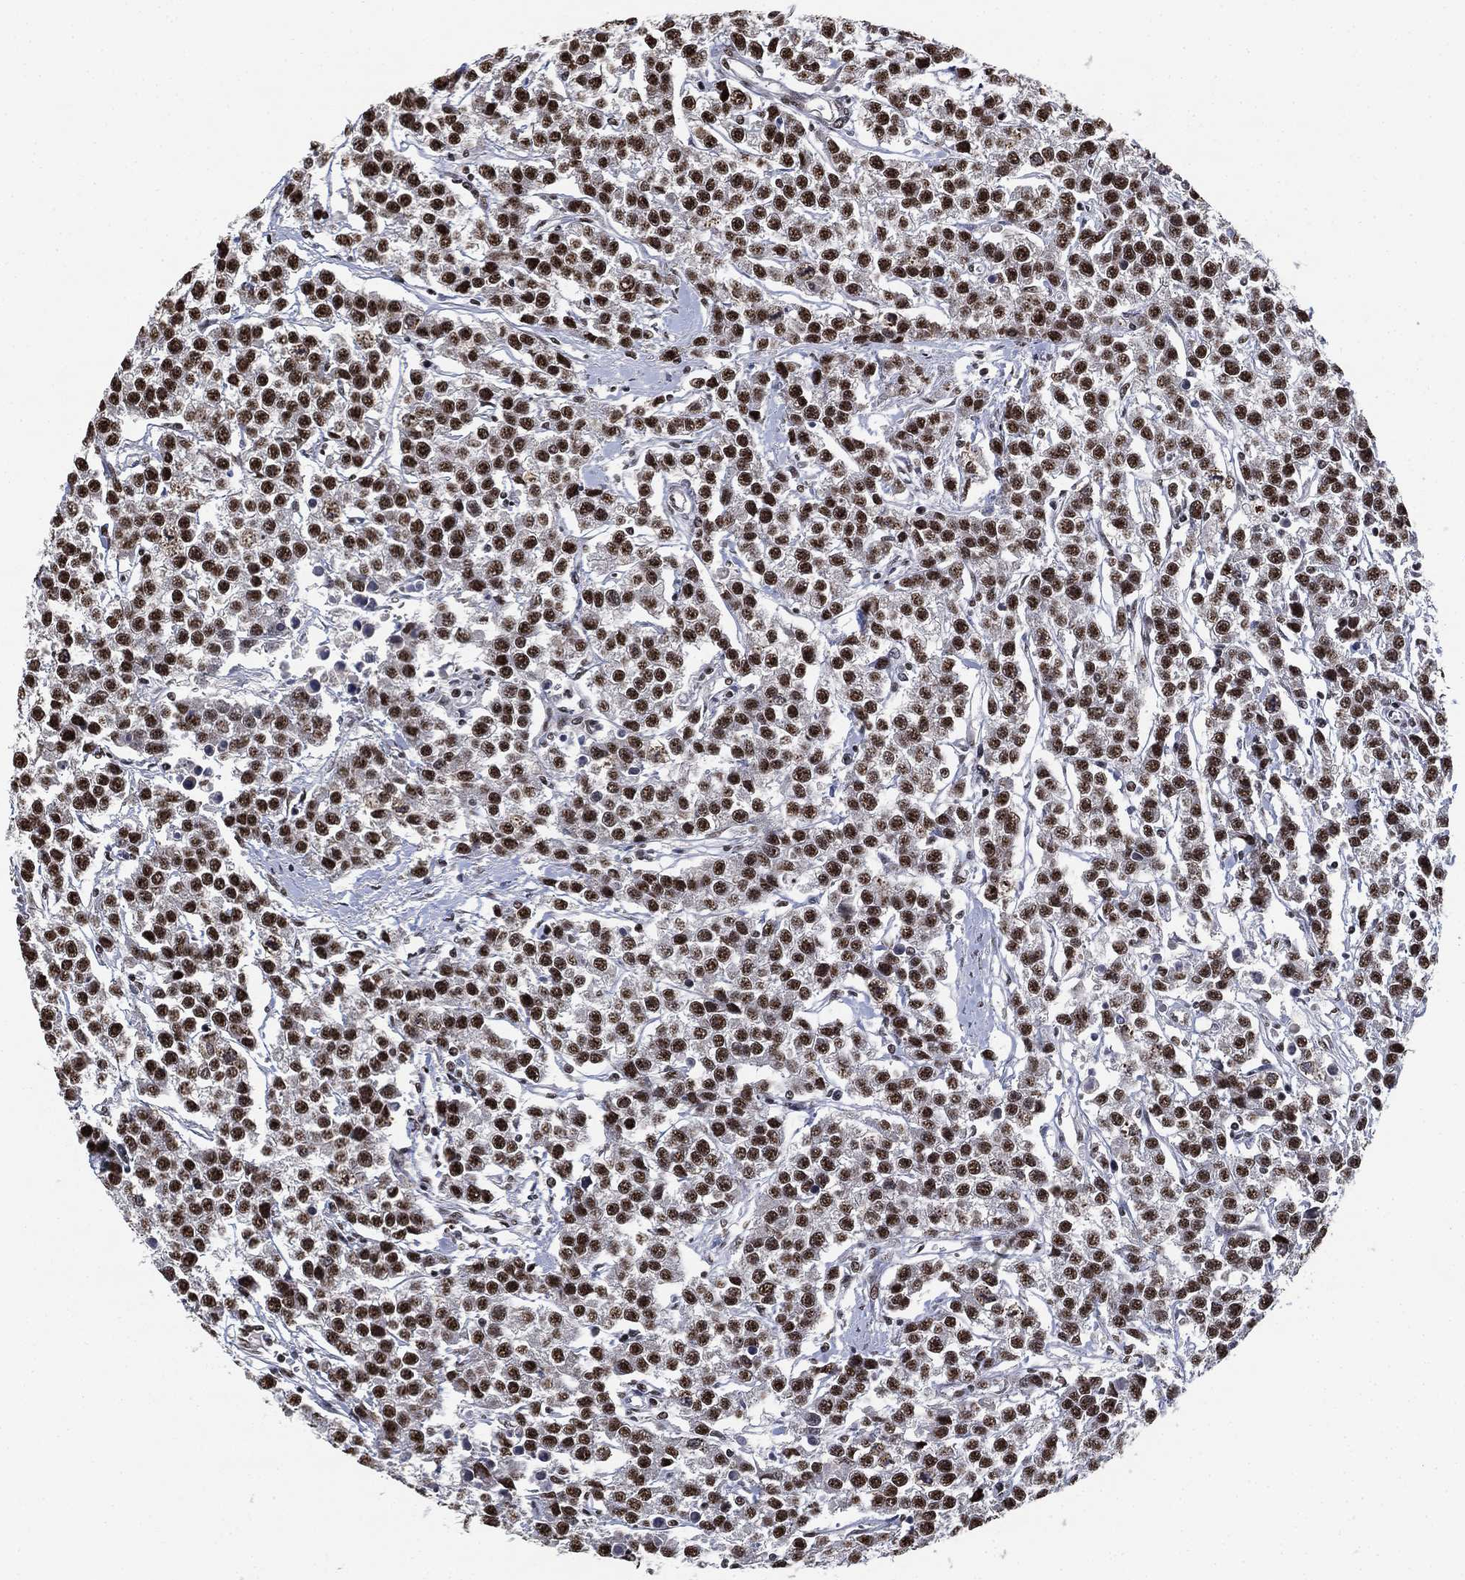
{"staining": {"intensity": "strong", "quantity": ">75%", "location": "nuclear"}, "tissue": "testis cancer", "cell_type": "Tumor cells", "image_type": "cancer", "snomed": [{"axis": "morphology", "description": "Seminoma, NOS"}, {"axis": "topography", "description": "Testis"}], "caption": "High-magnification brightfield microscopy of testis seminoma stained with DAB (3,3'-diaminobenzidine) (brown) and counterstained with hematoxylin (blue). tumor cells exhibit strong nuclear positivity is appreciated in approximately>75% of cells.", "gene": "ZSCAN30", "patient": {"sex": "male", "age": 59}}